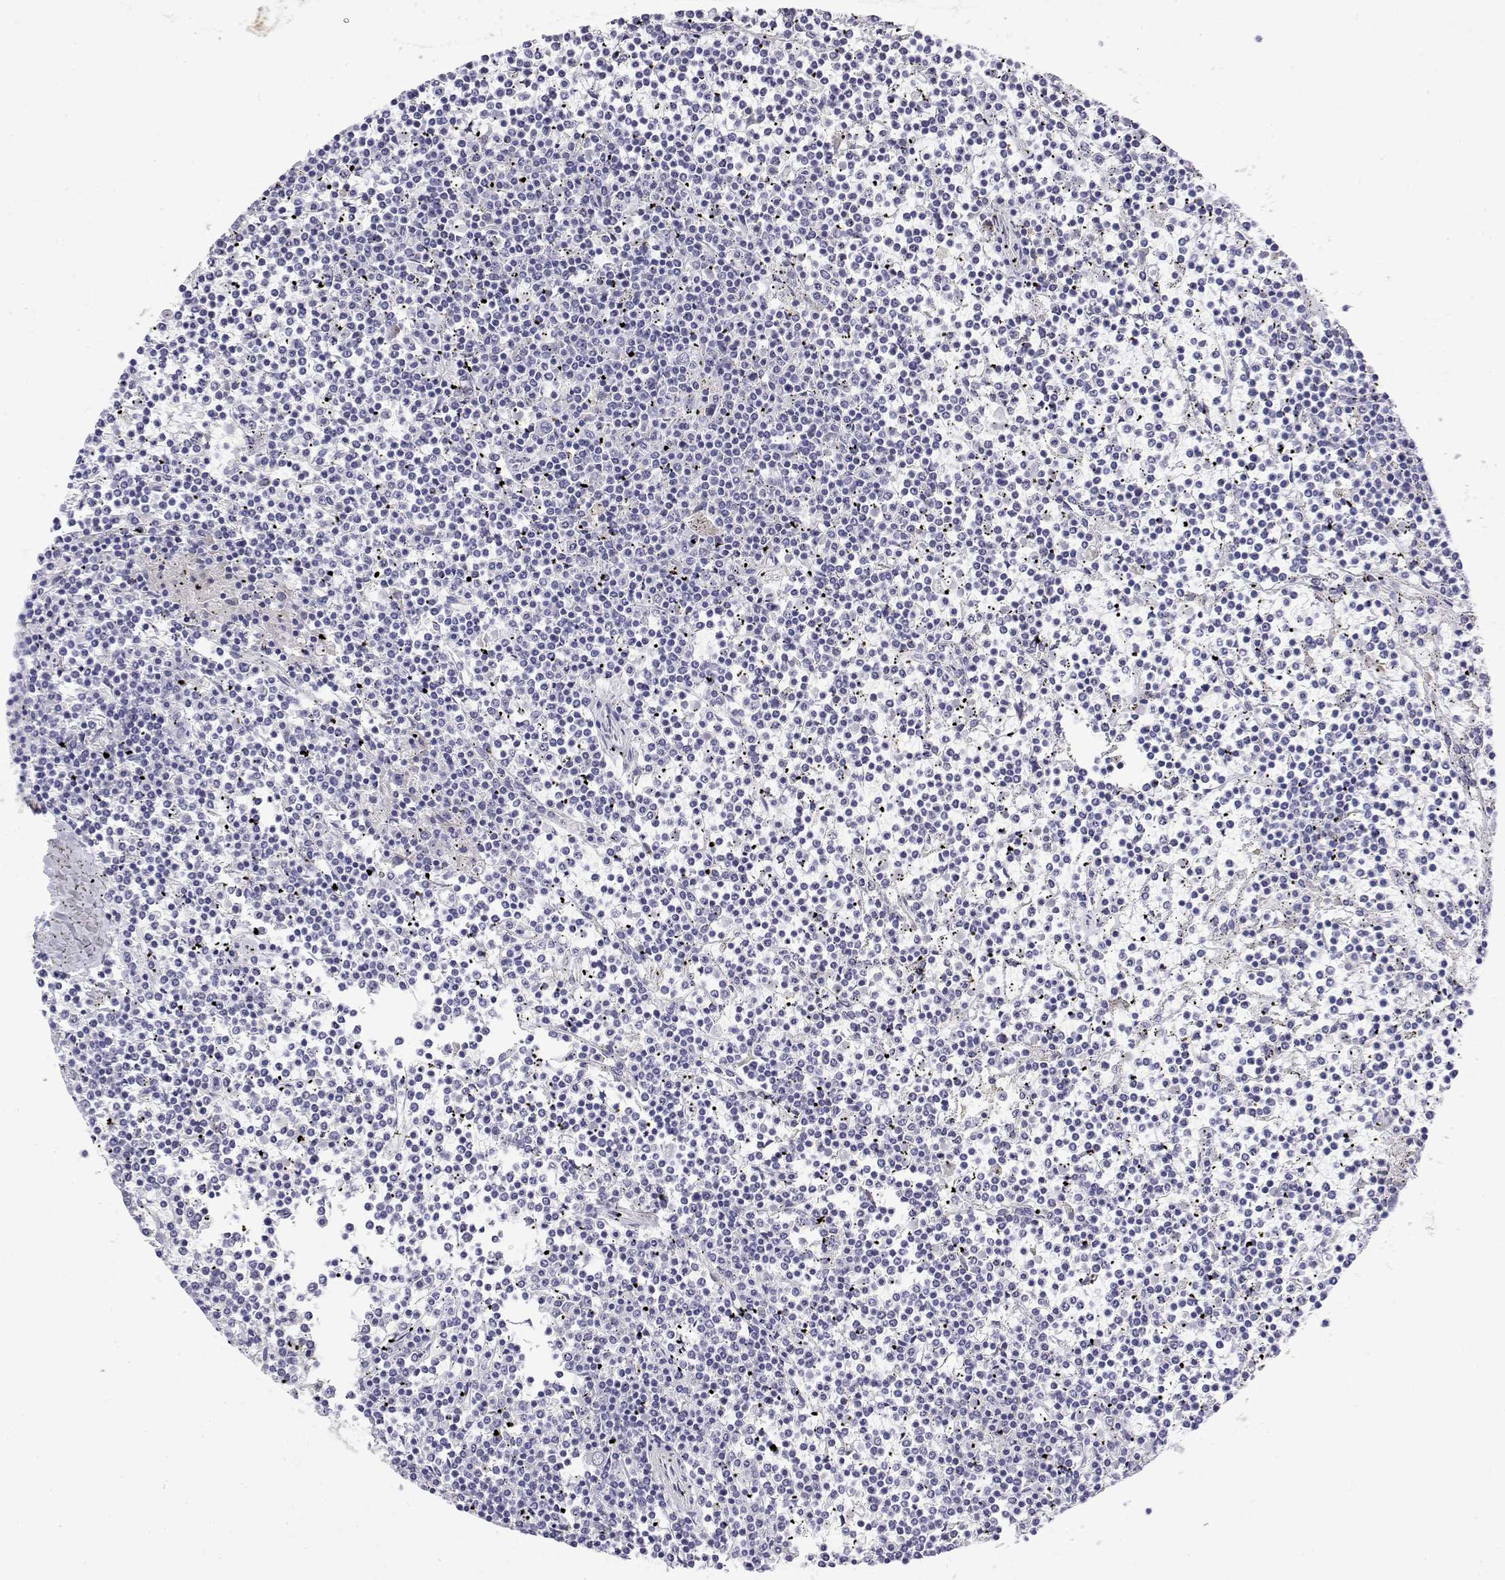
{"staining": {"intensity": "negative", "quantity": "none", "location": "none"}, "tissue": "lymphoma", "cell_type": "Tumor cells", "image_type": "cancer", "snomed": [{"axis": "morphology", "description": "Malignant lymphoma, non-Hodgkin's type, Low grade"}, {"axis": "topography", "description": "Spleen"}], "caption": "This is an immunohistochemistry image of human low-grade malignant lymphoma, non-Hodgkin's type. There is no expression in tumor cells.", "gene": "LY6D", "patient": {"sex": "female", "age": 19}}